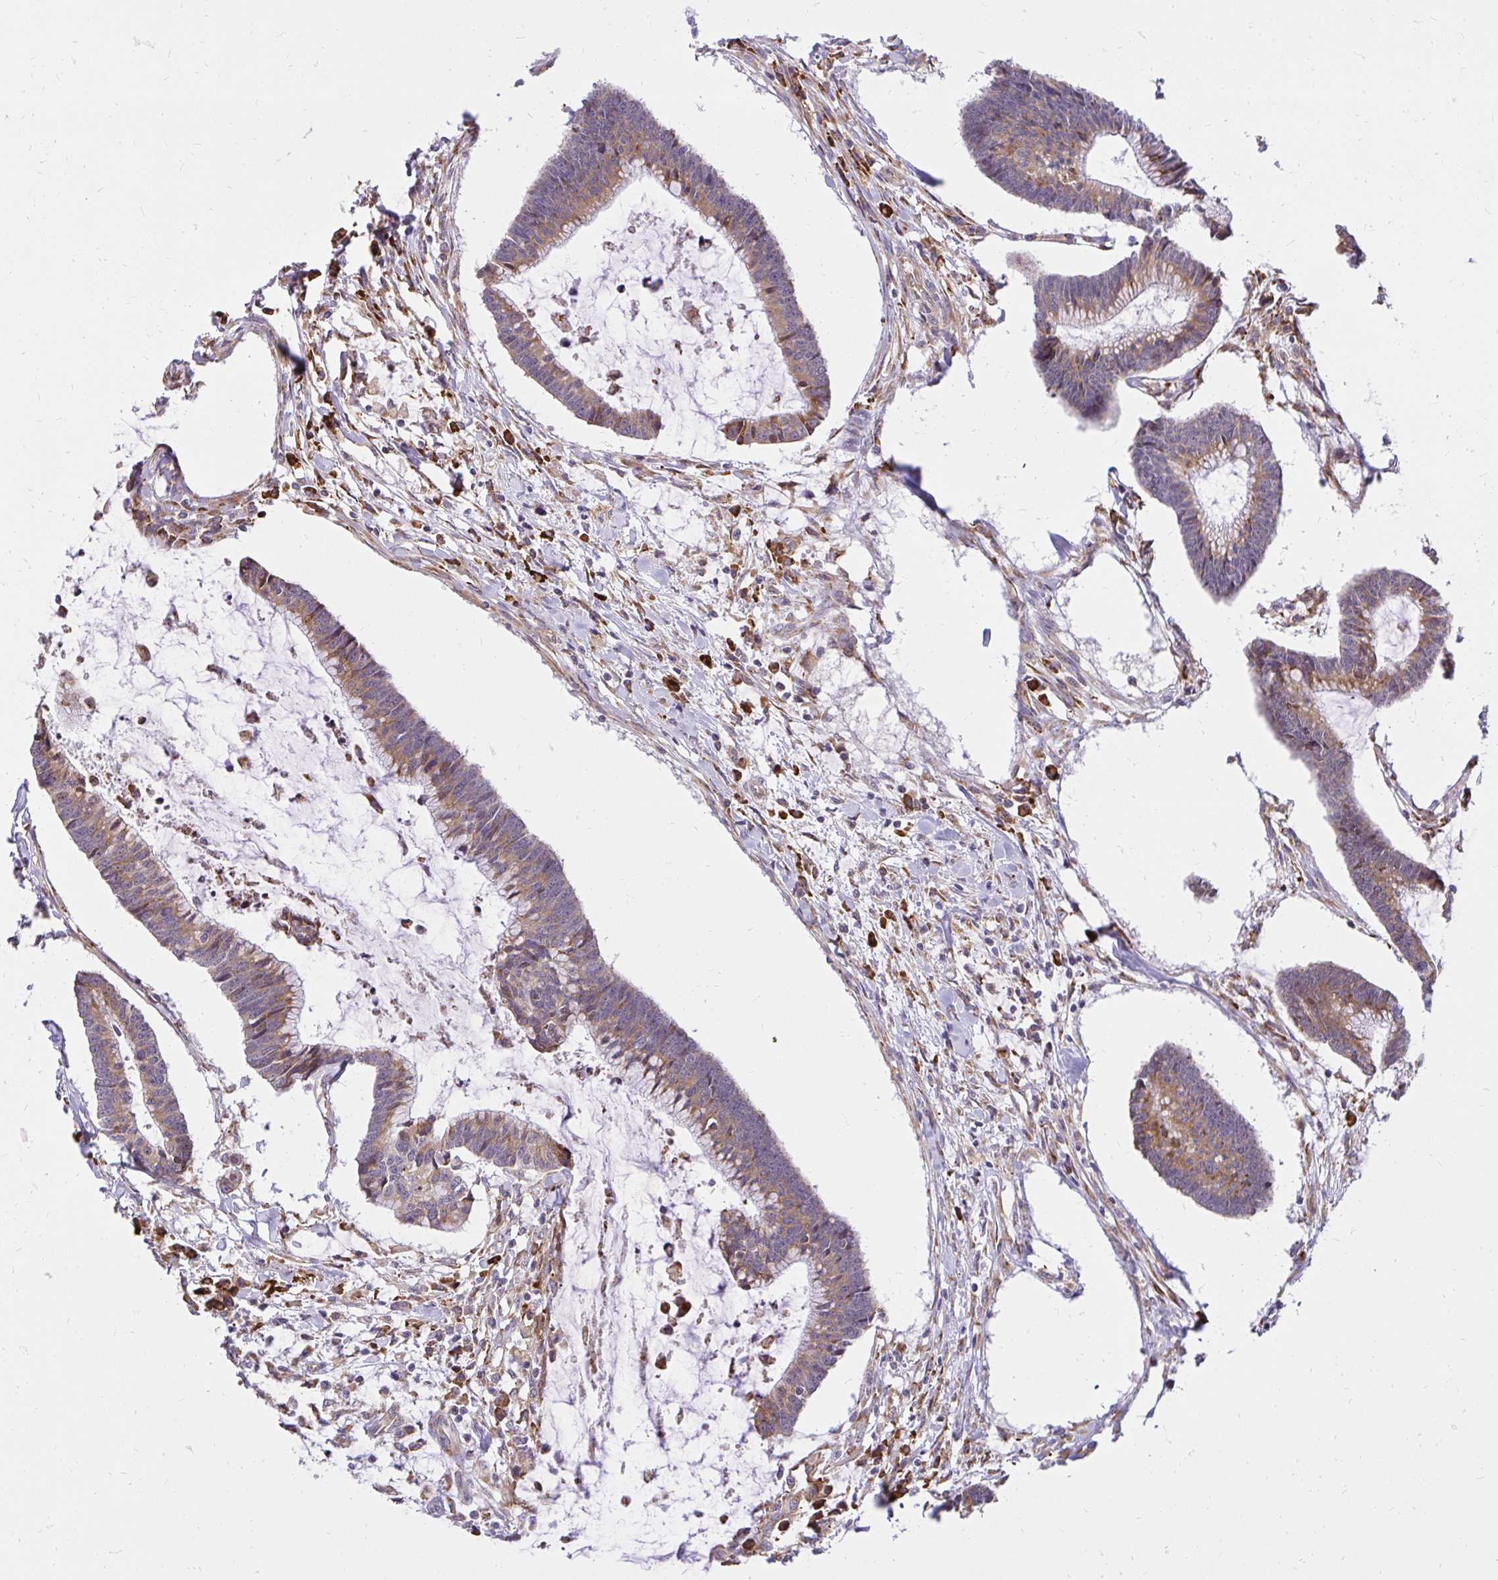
{"staining": {"intensity": "moderate", "quantity": ">75%", "location": "cytoplasmic/membranous"}, "tissue": "colorectal cancer", "cell_type": "Tumor cells", "image_type": "cancer", "snomed": [{"axis": "morphology", "description": "Adenocarcinoma, NOS"}, {"axis": "topography", "description": "Colon"}], "caption": "Moderate cytoplasmic/membranous protein expression is present in about >75% of tumor cells in colorectal cancer.", "gene": "NAALAD2", "patient": {"sex": "female", "age": 78}}